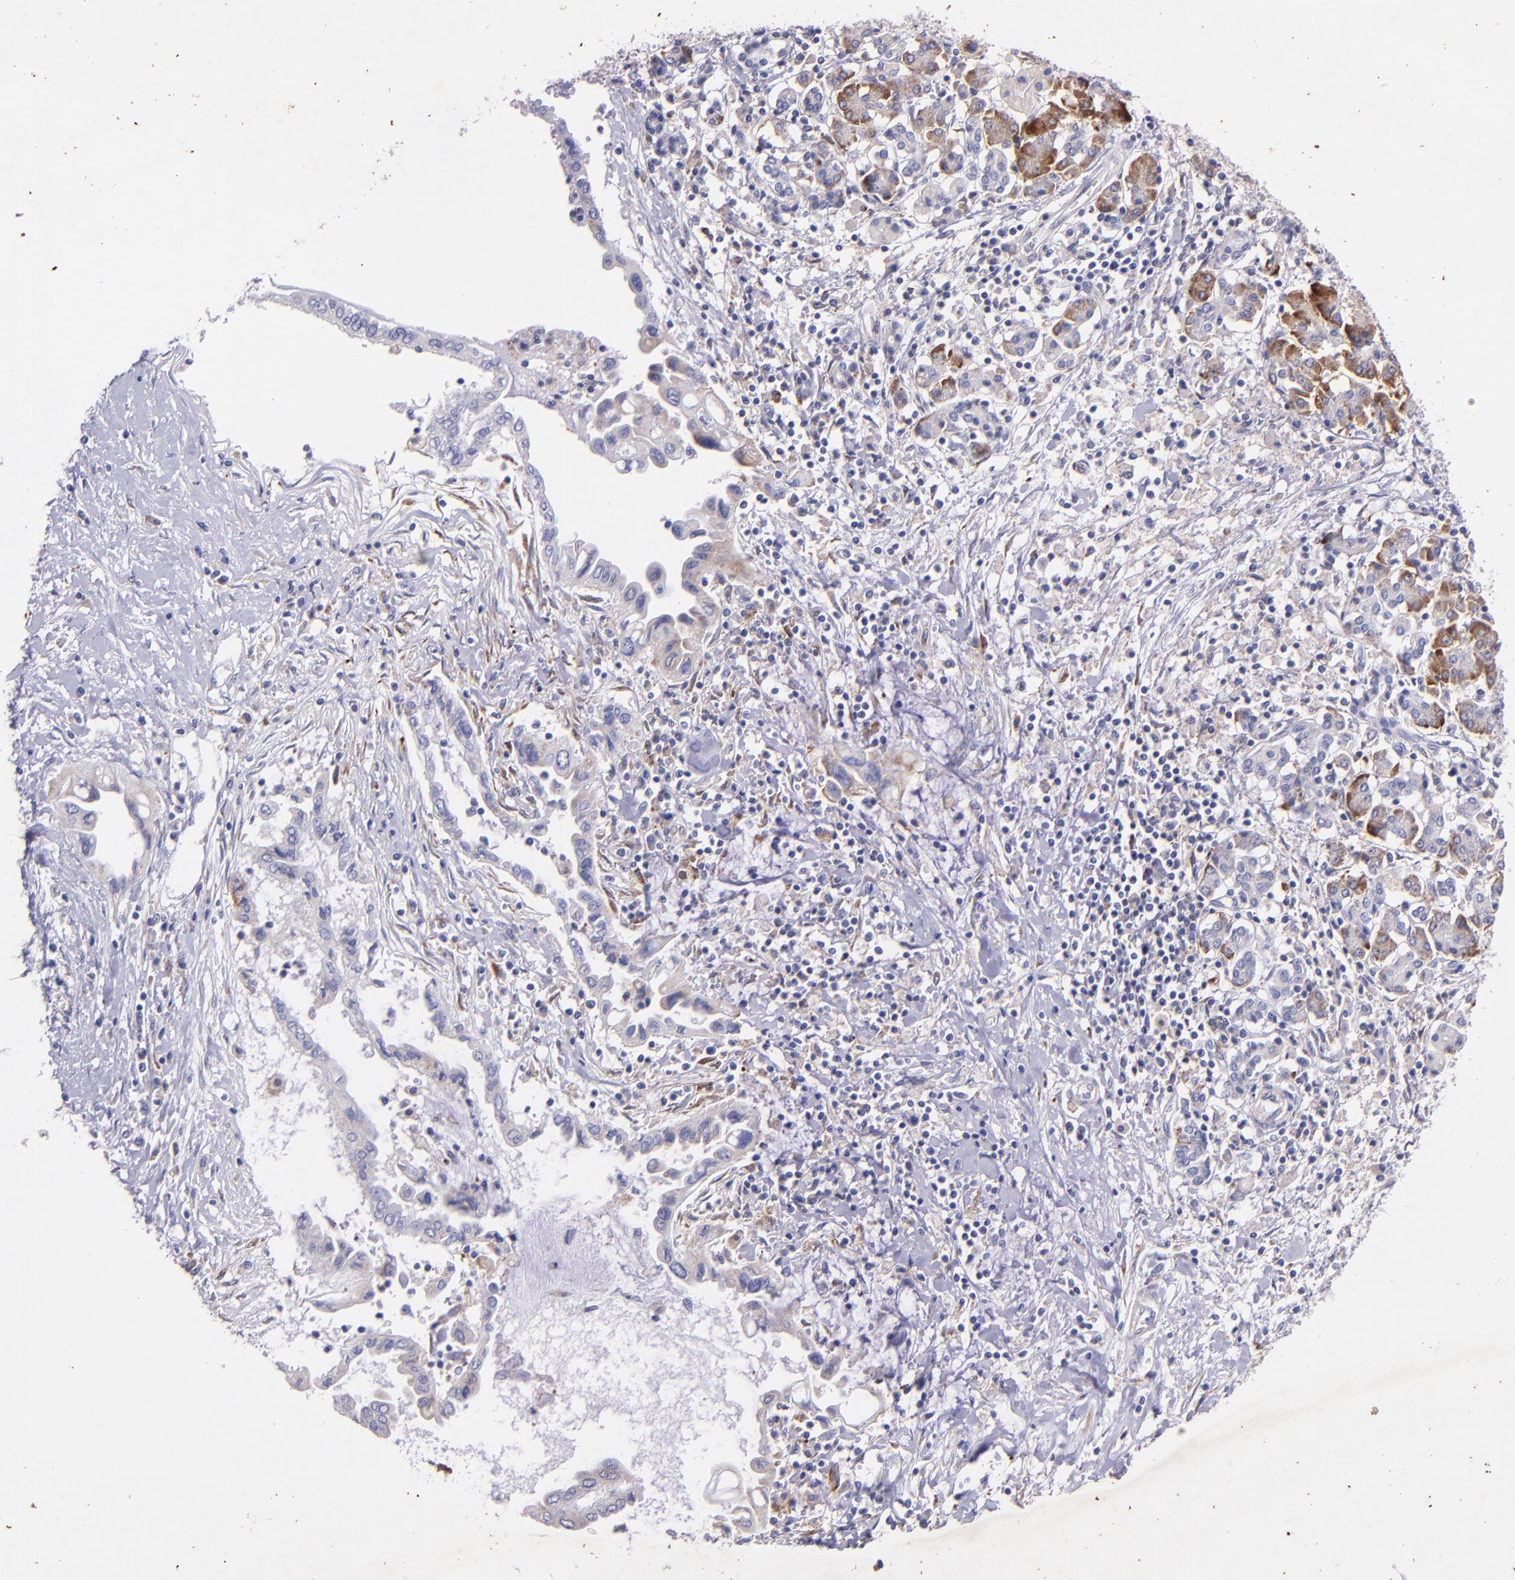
{"staining": {"intensity": "weak", "quantity": "25%-75%", "location": "cytoplasmic/membranous"}, "tissue": "pancreatic cancer", "cell_type": "Tumor cells", "image_type": "cancer", "snomed": [{"axis": "morphology", "description": "Adenocarcinoma, NOS"}, {"axis": "topography", "description": "Pancreas"}], "caption": "This photomicrograph demonstrates IHC staining of pancreatic cancer, with low weak cytoplasmic/membranous staining in approximately 25%-75% of tumor cells.", "gene": "RET", "patient": {"sex": "female", "age": 57}}